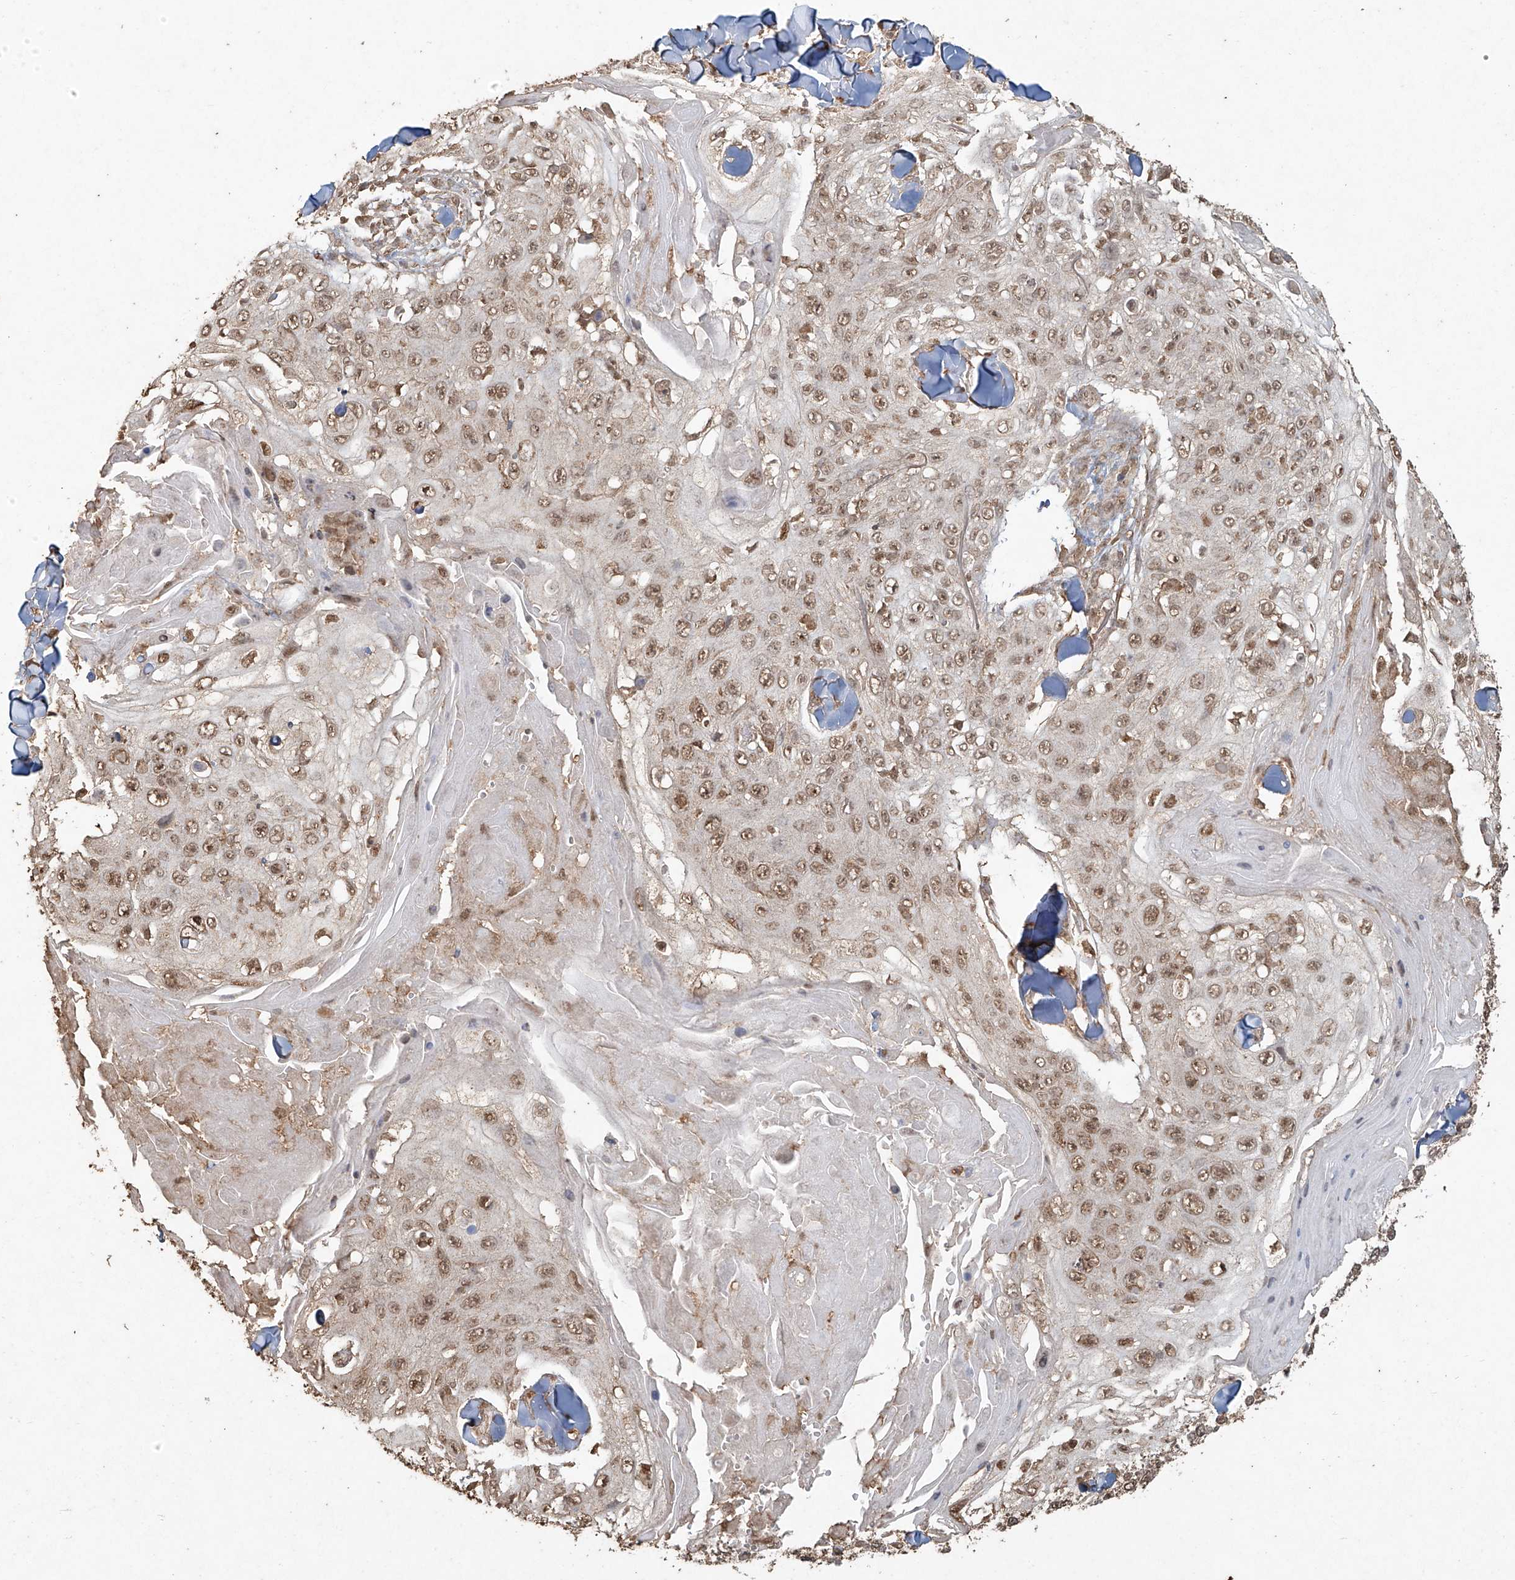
{"staining": {"intensity": "moderate", "quantity": ">75%", "location": "nuclear"}, "tissue": "skin cancer", "cell_type": "Tumor cells", "image_type": "cancer", "snomed": [{"axis": "morphology", "description": "Squamous cell carcinoma, NOS"}, {"axis": "topography", "description": "Skin"}], "caption": "This is an image of immunohistochemistry staining of skin cancer, which shows moderate positivity in the nuclear of tumor cells.", "gene": "TIGAR", "patient": {"sex": "male", "age": 86}}